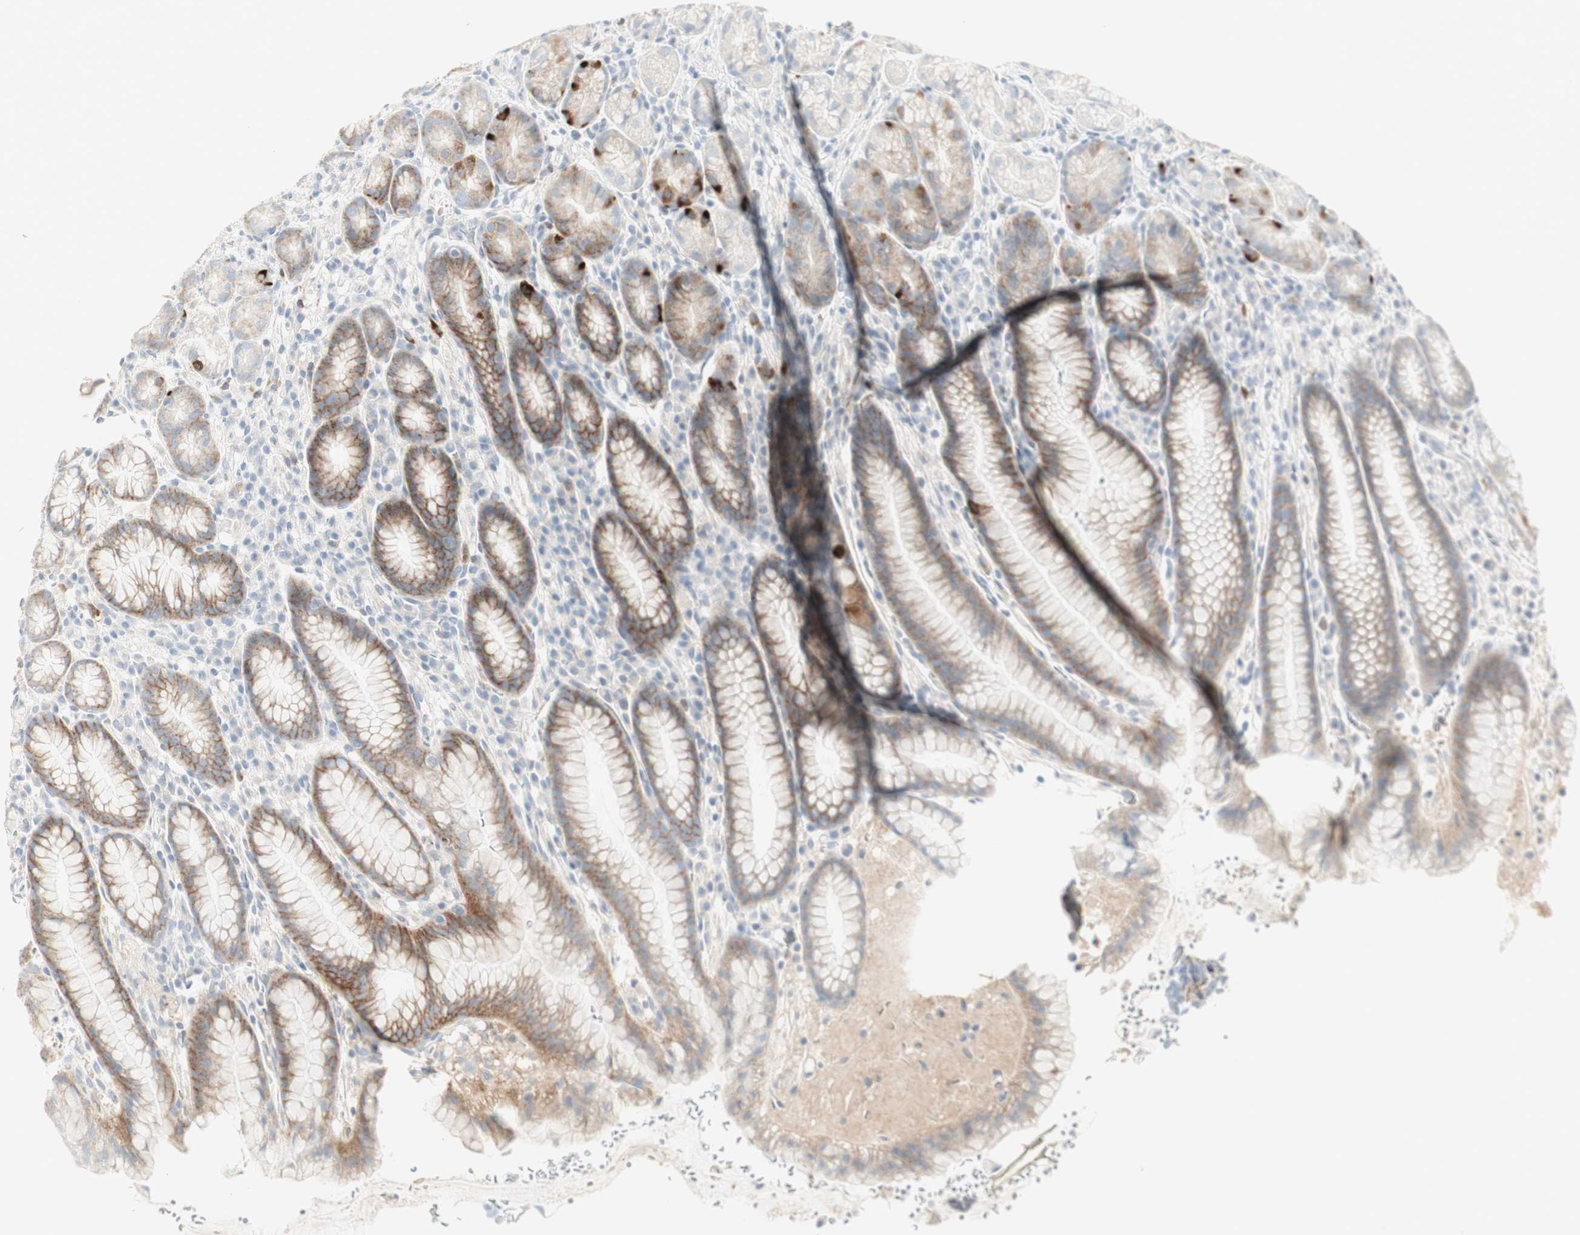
{"staining": {"intensity": "moderate", "quantity": "25%-75%", "location": "cytoplasmic/membranous"}, "tissue": "stomach", "cell_type": "Glandular cells", "image_type": "normal", "snomed": [{"axis": "morphology", "description": "Normal tissue, NOS"}, {"axis": "topography", "description": "Stomach, lower"}], "caption": "A medium amount of moderate cytoplasmic/membranous staining is identified in approximately 25%-75% of glandular cells in normal stomach. (DAB (3,3'-diaminobenzidine) IHC with brightfield microscopy, high magnification).", "gene": "MDK", "patient": {"sex": "male", "age": 52}}